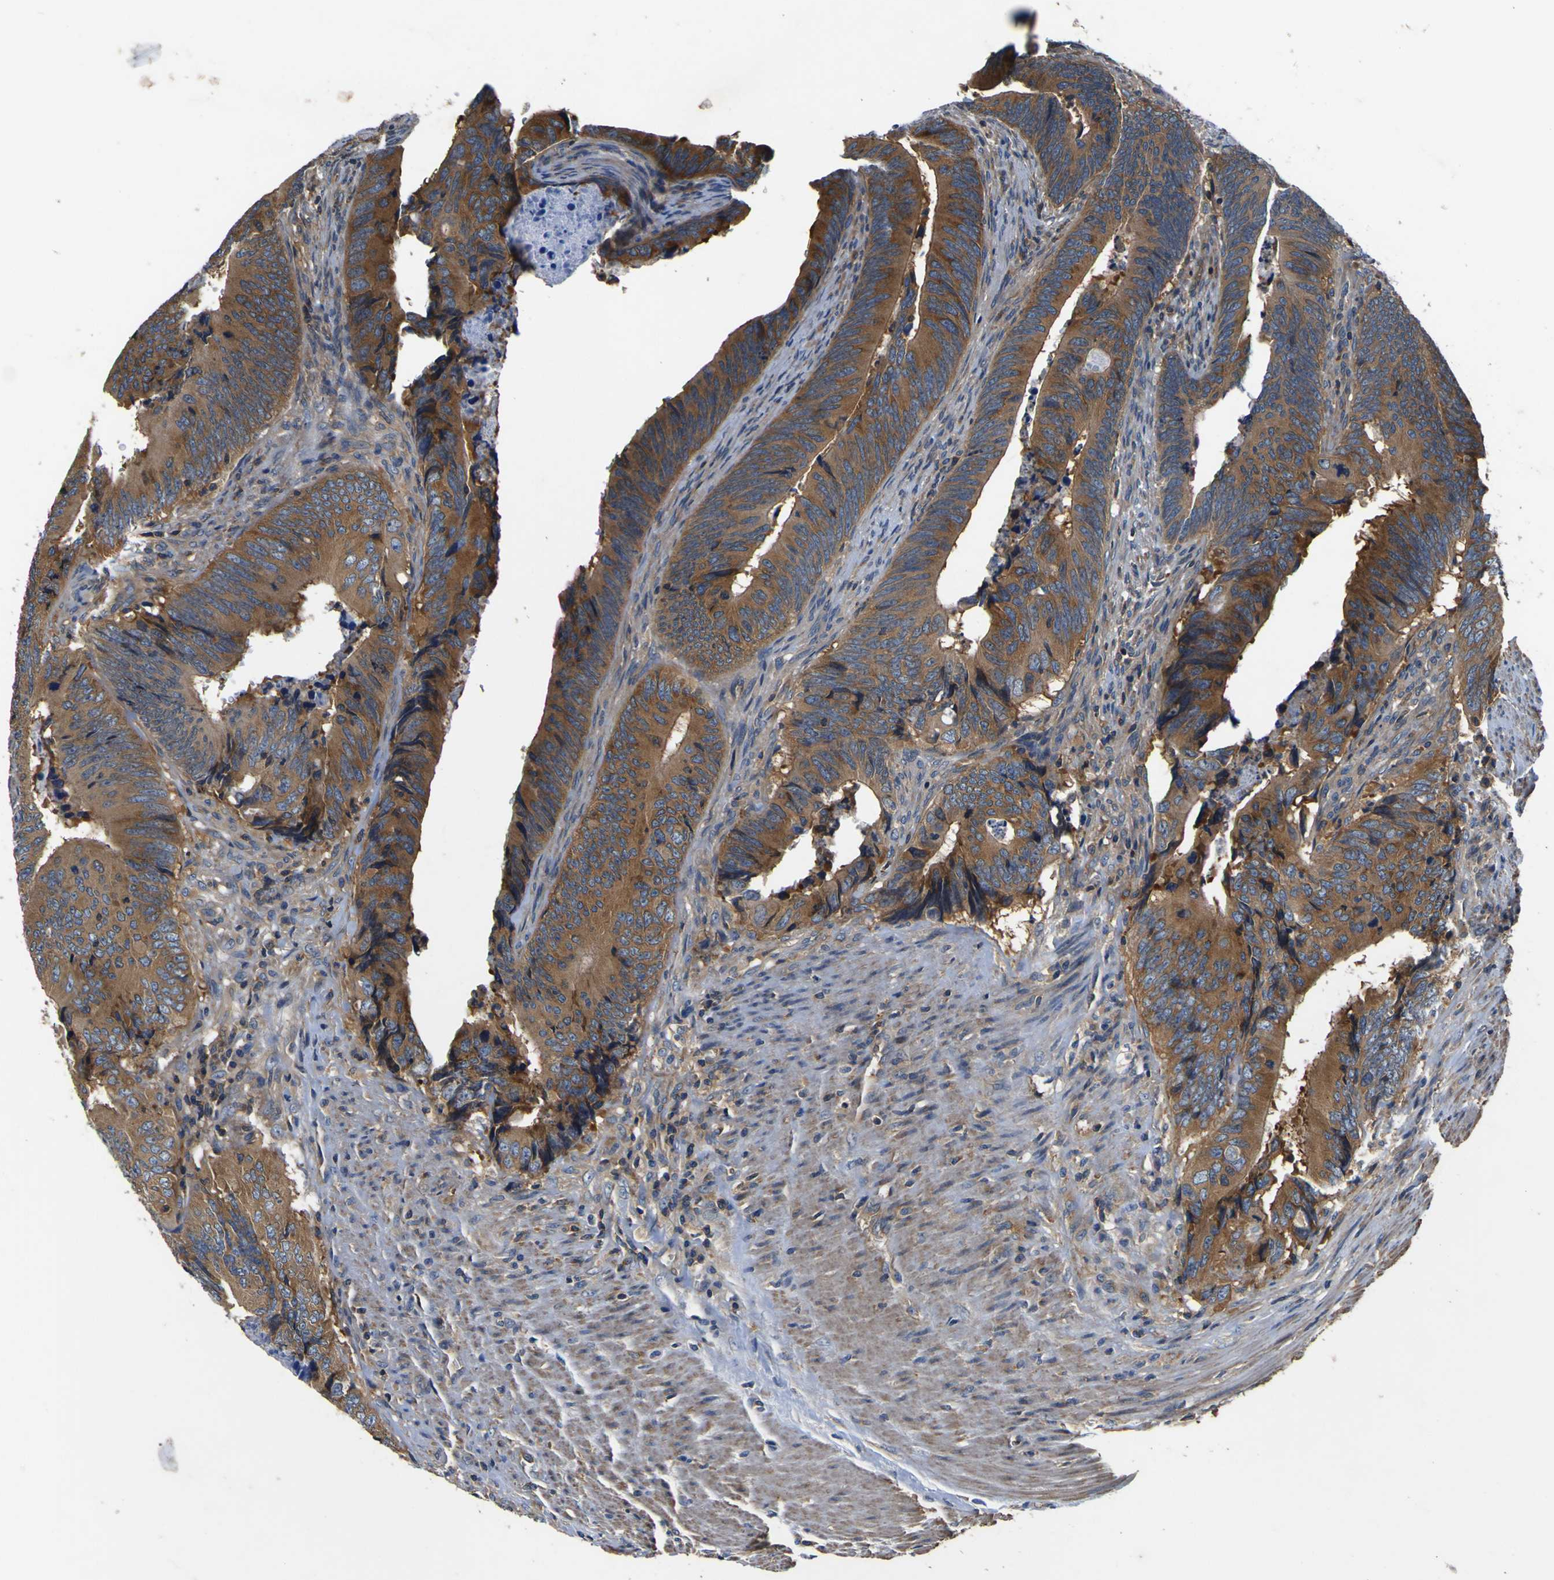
{"staining": {"intensity": "strong", "quantity": ">75%", "location": "cytoplasmic/membranous"}, "tissue": "colorectal cancer", "cell_type": "Tumor cells", "image_type": "cancer", "snomed": [{"axis": "morphology", "description": "Normal tissue, NOS"}, {"axis": "morphology", "description": "Adenocarcinoma, NOS"}, {"axis": "topography", "description": "Colon"}], "caption": "Brown immunohistochemical staining in adenocarcinoma (colorectal) demonstrates strong cytoplasmic/membranous staining in approximately >75% of tumor cells.", "gene": "CNR2", "patient": {"sex": "male", "age": 56}}